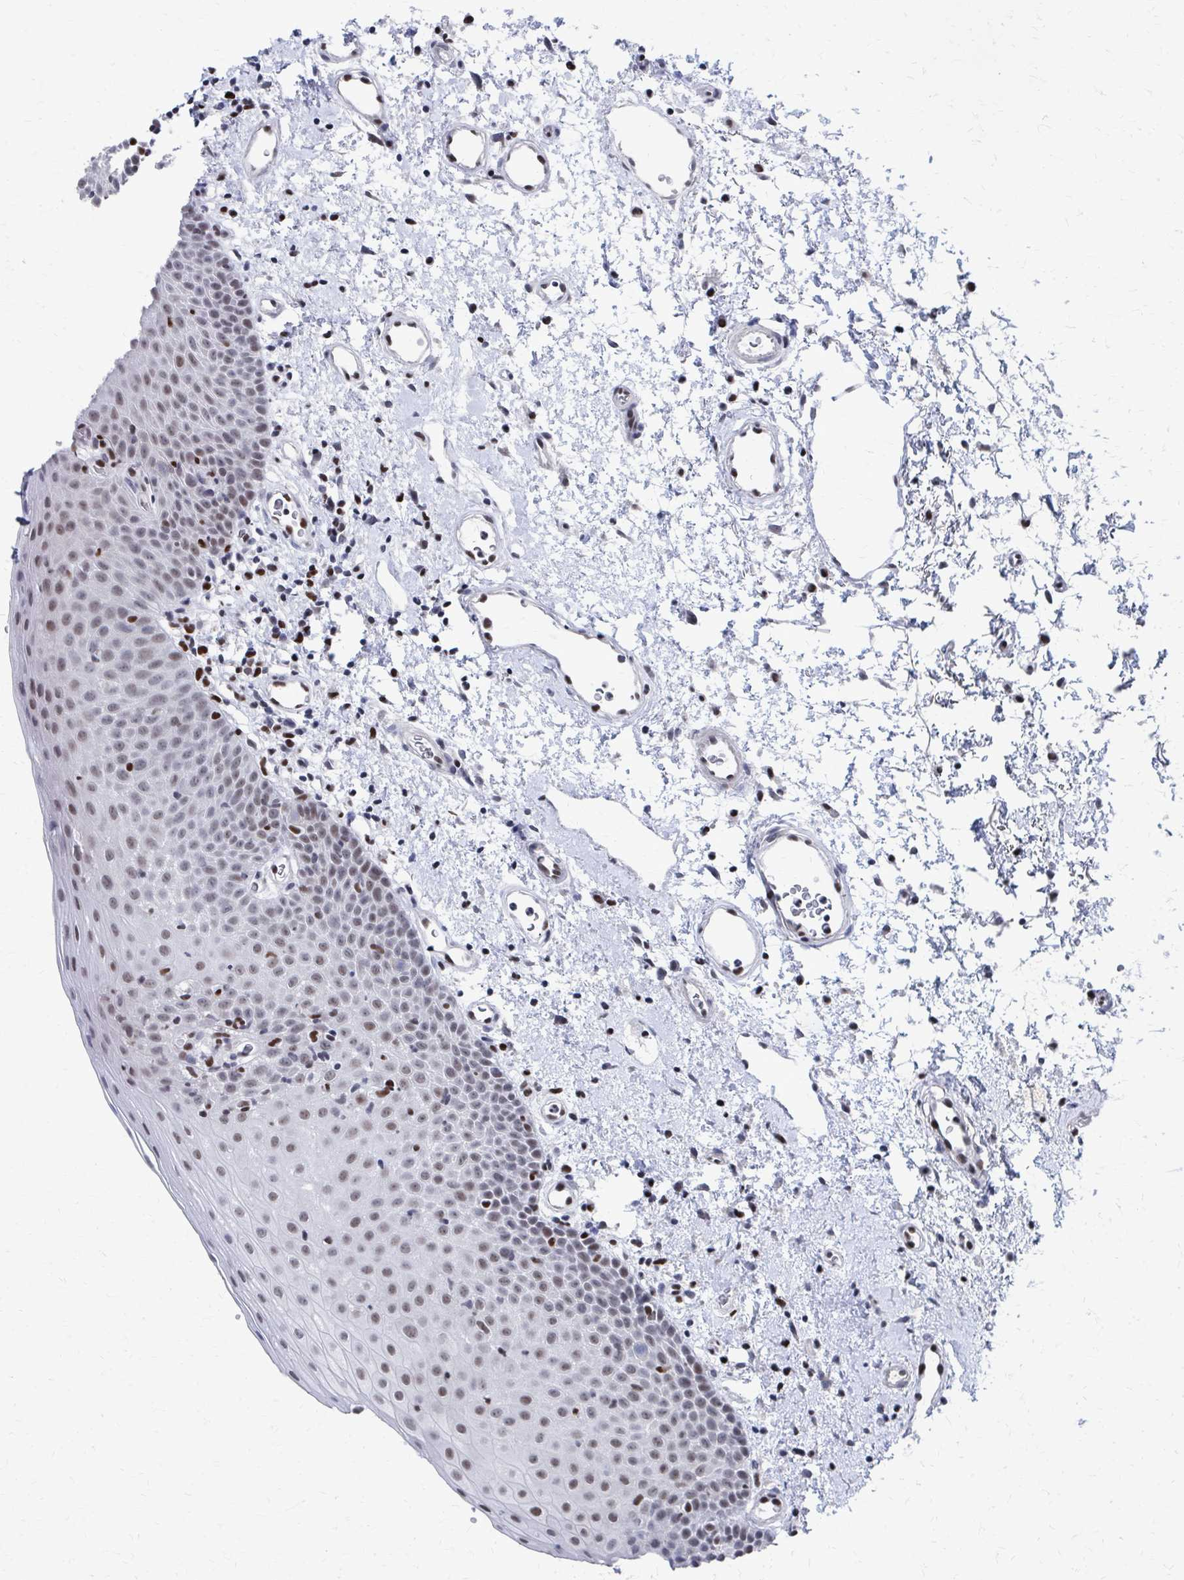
{"staining": {"intensity": "weak", "quantity": ">75%", "location": "nuclear"}, "tissue": "oral mucosa", "cell_type": "Squamous epithelial cells", "image_type": "normal", "snomed": [{"axis": "morphology", "description": "Normal tissue, NOS"}, {"axis": "topography", "description": "Oral tissue"}, {"axis": "topography", "description": "Head-Neck"}], "caption": "High-magnification brightfield microscopy of unremarkable oral mucosa stained with DAB (3,3'-diaminobenzidine) (brown) and counterstained with hematoxylin (blue). squamous epithelial cells exhibit weak nuclear staining is seen in approximately>75% of cells. (IHC, brightfield microscopy, high magnification).", "gene": "CDIN1", "patient": {"sex": "female", "age": 55}}